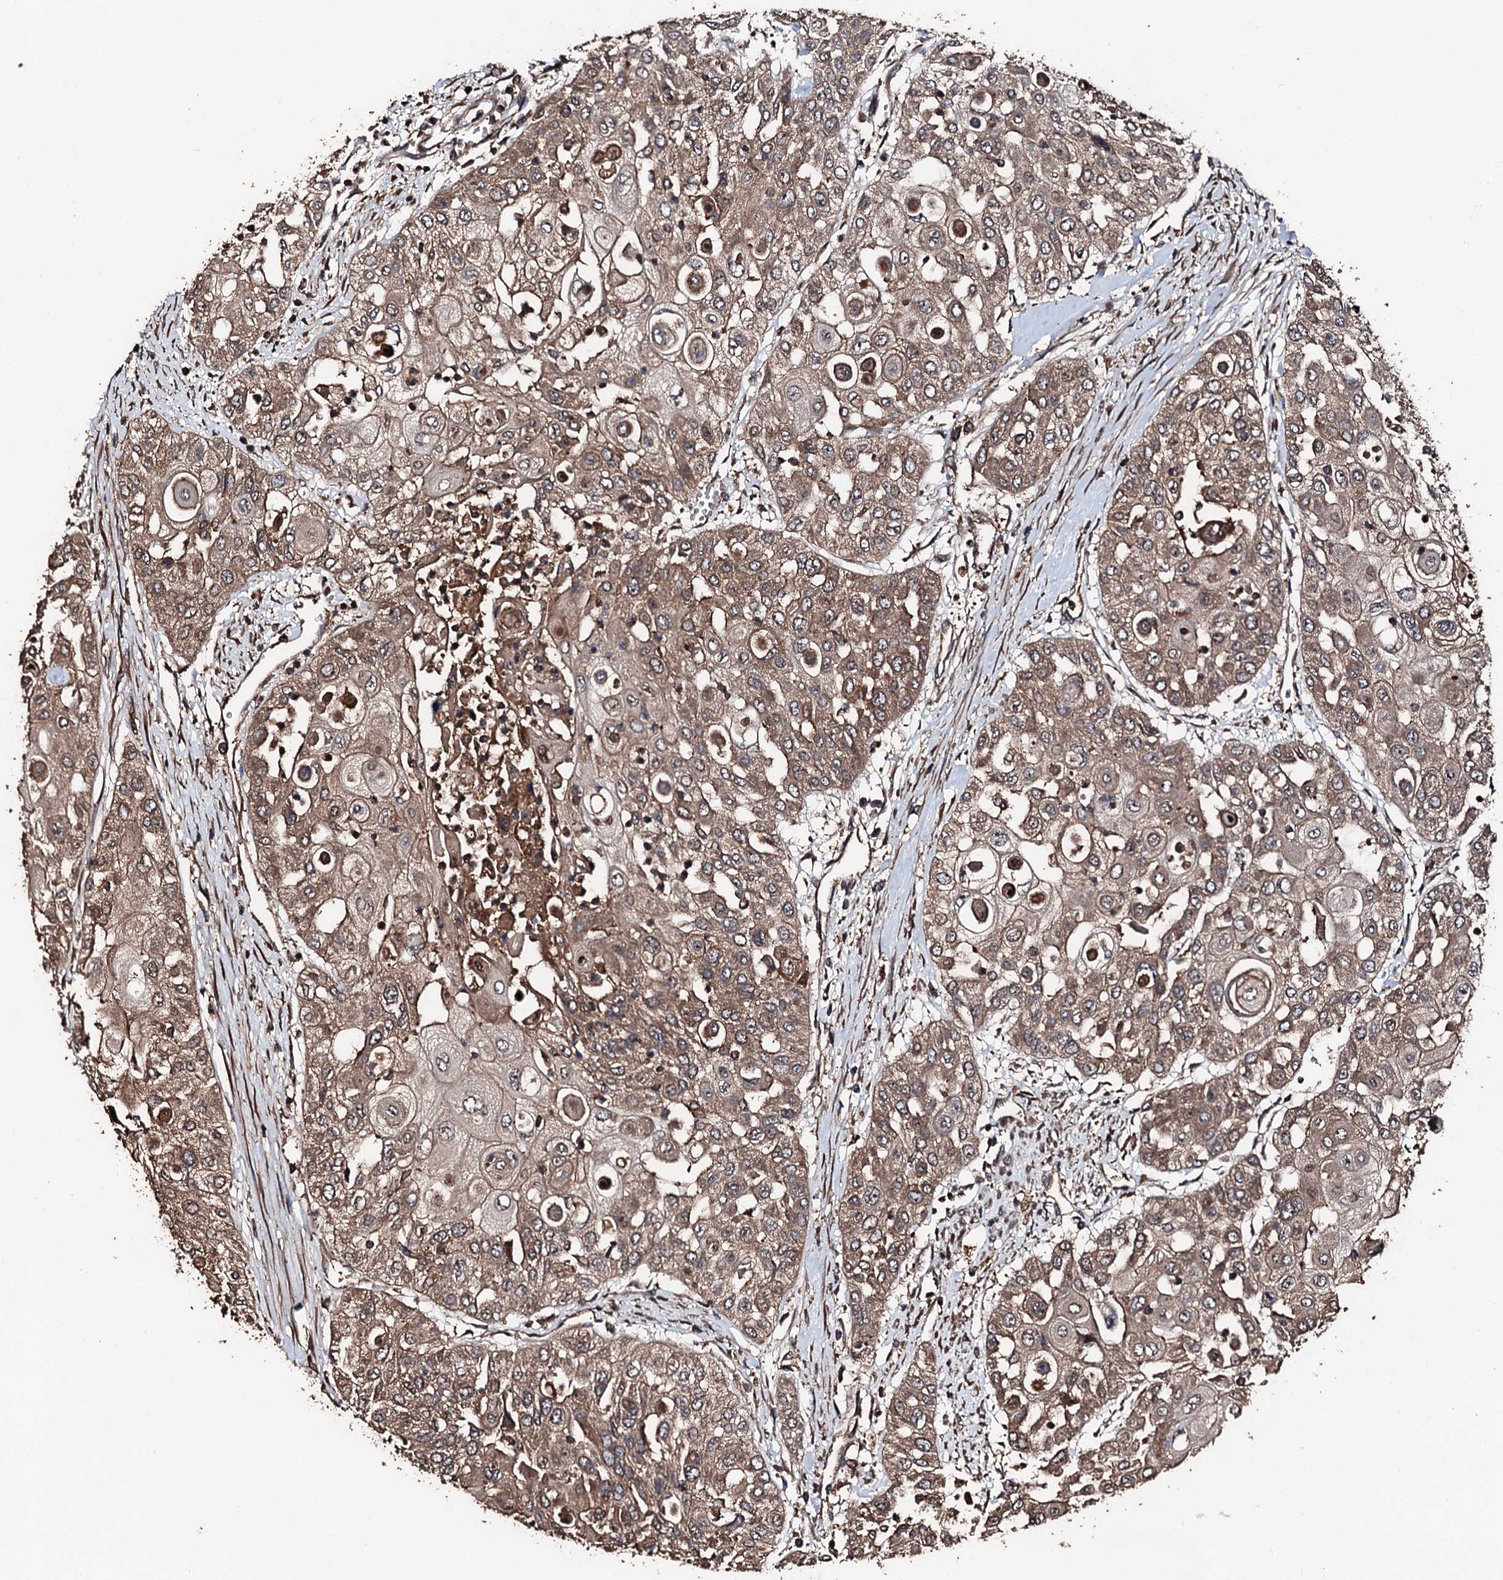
{"staining": {"intensity": "moderate", "quantity": ">75%", "location": "cytoplasmic/membranous"}, "tissue": "urothelial cancer", "cell_type": "Tumor cells", "image_type": "cancer", "snomed": [{"axis": "morphology", "description": "Urothelial carcinoma, High grade"}, {"axis": "topography", "description": "Urinary bladder"}], "caption": "A photomicrograph showing moderate cytoplasmic/membranous positivity in approximately >75% of tumor cells in urothelial cancer, as visualized by brown immunohistochemical staining.", "gene": "KIF18A", "patient": {"sex": "female", "age": 79}}